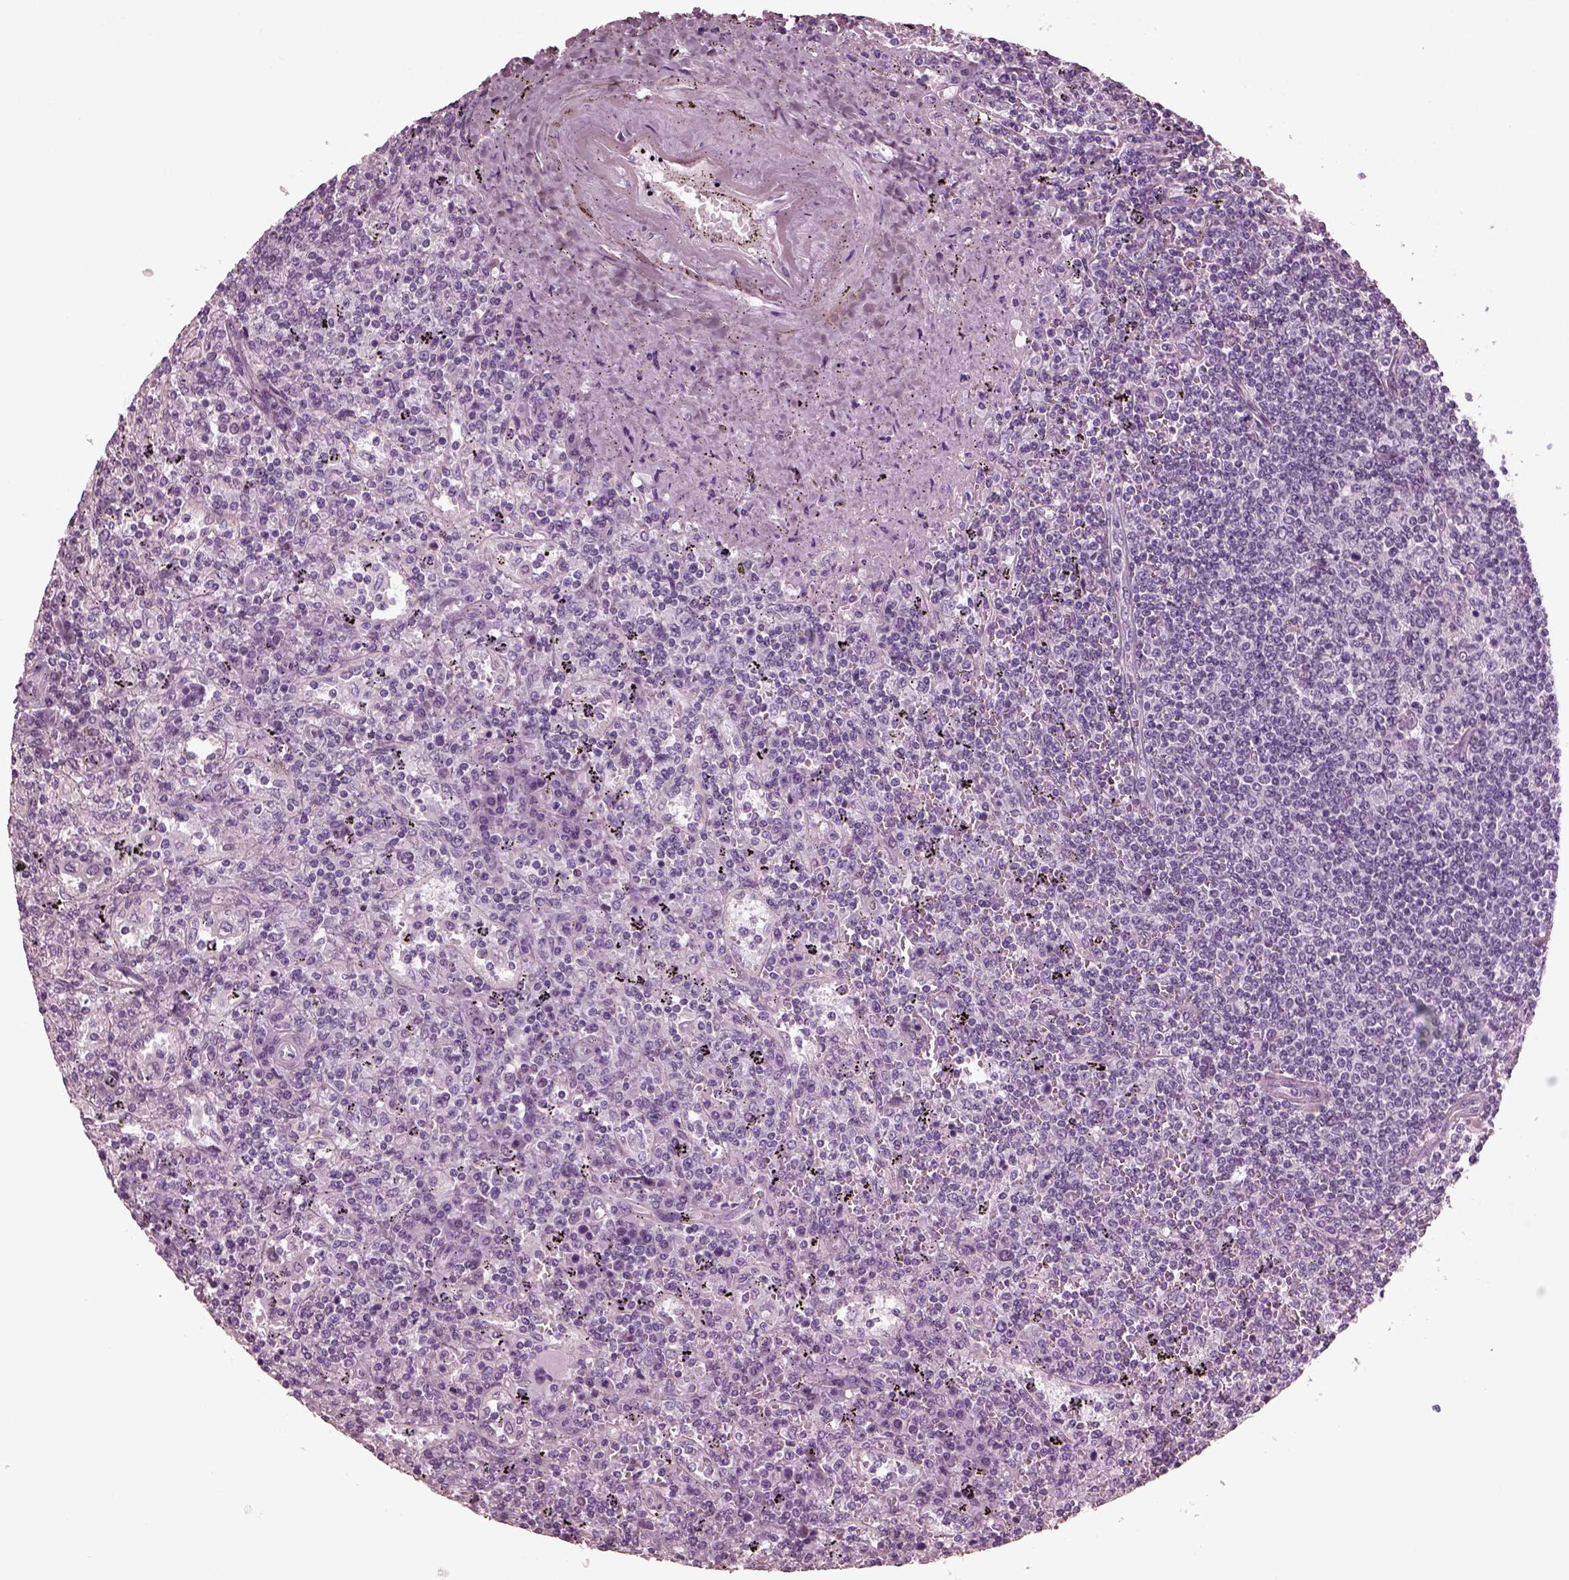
{"staining": {"intensity": "negative", "quantity": "none", "location": "none"}, "tissue": "lymphoma", "cell_type": "Tumor cells", "image_type": "cancer", "snomed": [{"axis": "morphology", "description": "Malignant lymphoma, non-Hodgkin's type, Low grade"}, {"axis": "topography", "description": "Spleen"}], "caption": "Tumor cells are negative for protein expression in human lymphoma. (IHC, brightfield microscopy, high magnification).", "gene": "CGA", "patient": {"sex": "male", "age": 62}}